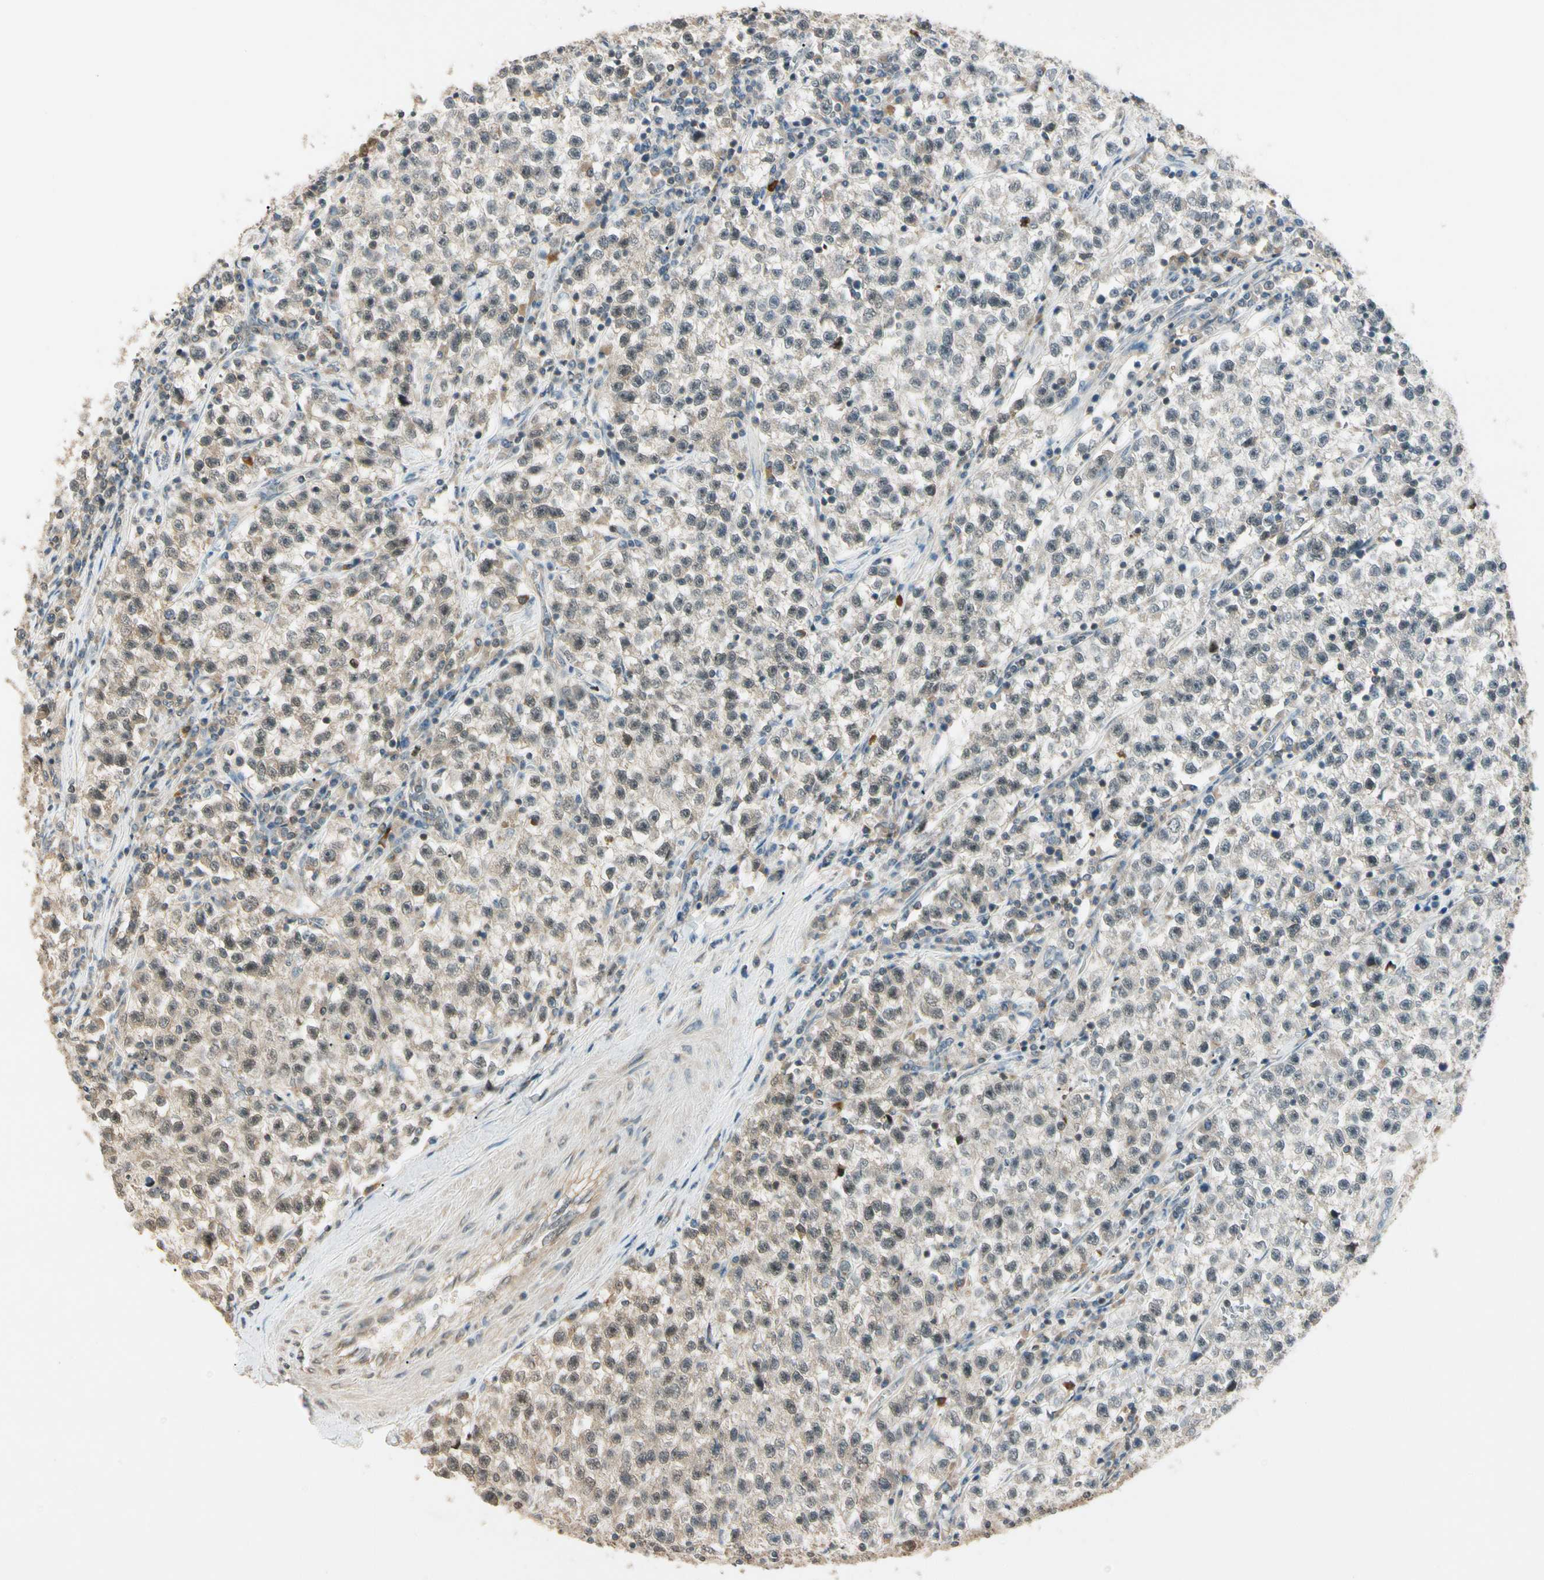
{"staining": {"intensity": "weak", "quantity": "25%-75%", "location": "cytoplasmic/membranous,nuclear"}, "tissue": "testis cancer", "cell_type": "Tumor cells", "image_type": "cancer", "snomed": [{"axis": "morphology", "description": "Seminoma, NOS"}, {"axis": "topography", "description": "Testis"}], "caption": "Immunohistochemistry (IHC) image of human testis cancer stained for a protein (brown), which exhibits low levels of weak cytoplasmic/membranous and nuclear expression in about 25%-75% of tumor cells.", "gene": "ZSCAN12", "patient": {"sex": "male", "age": 22}}